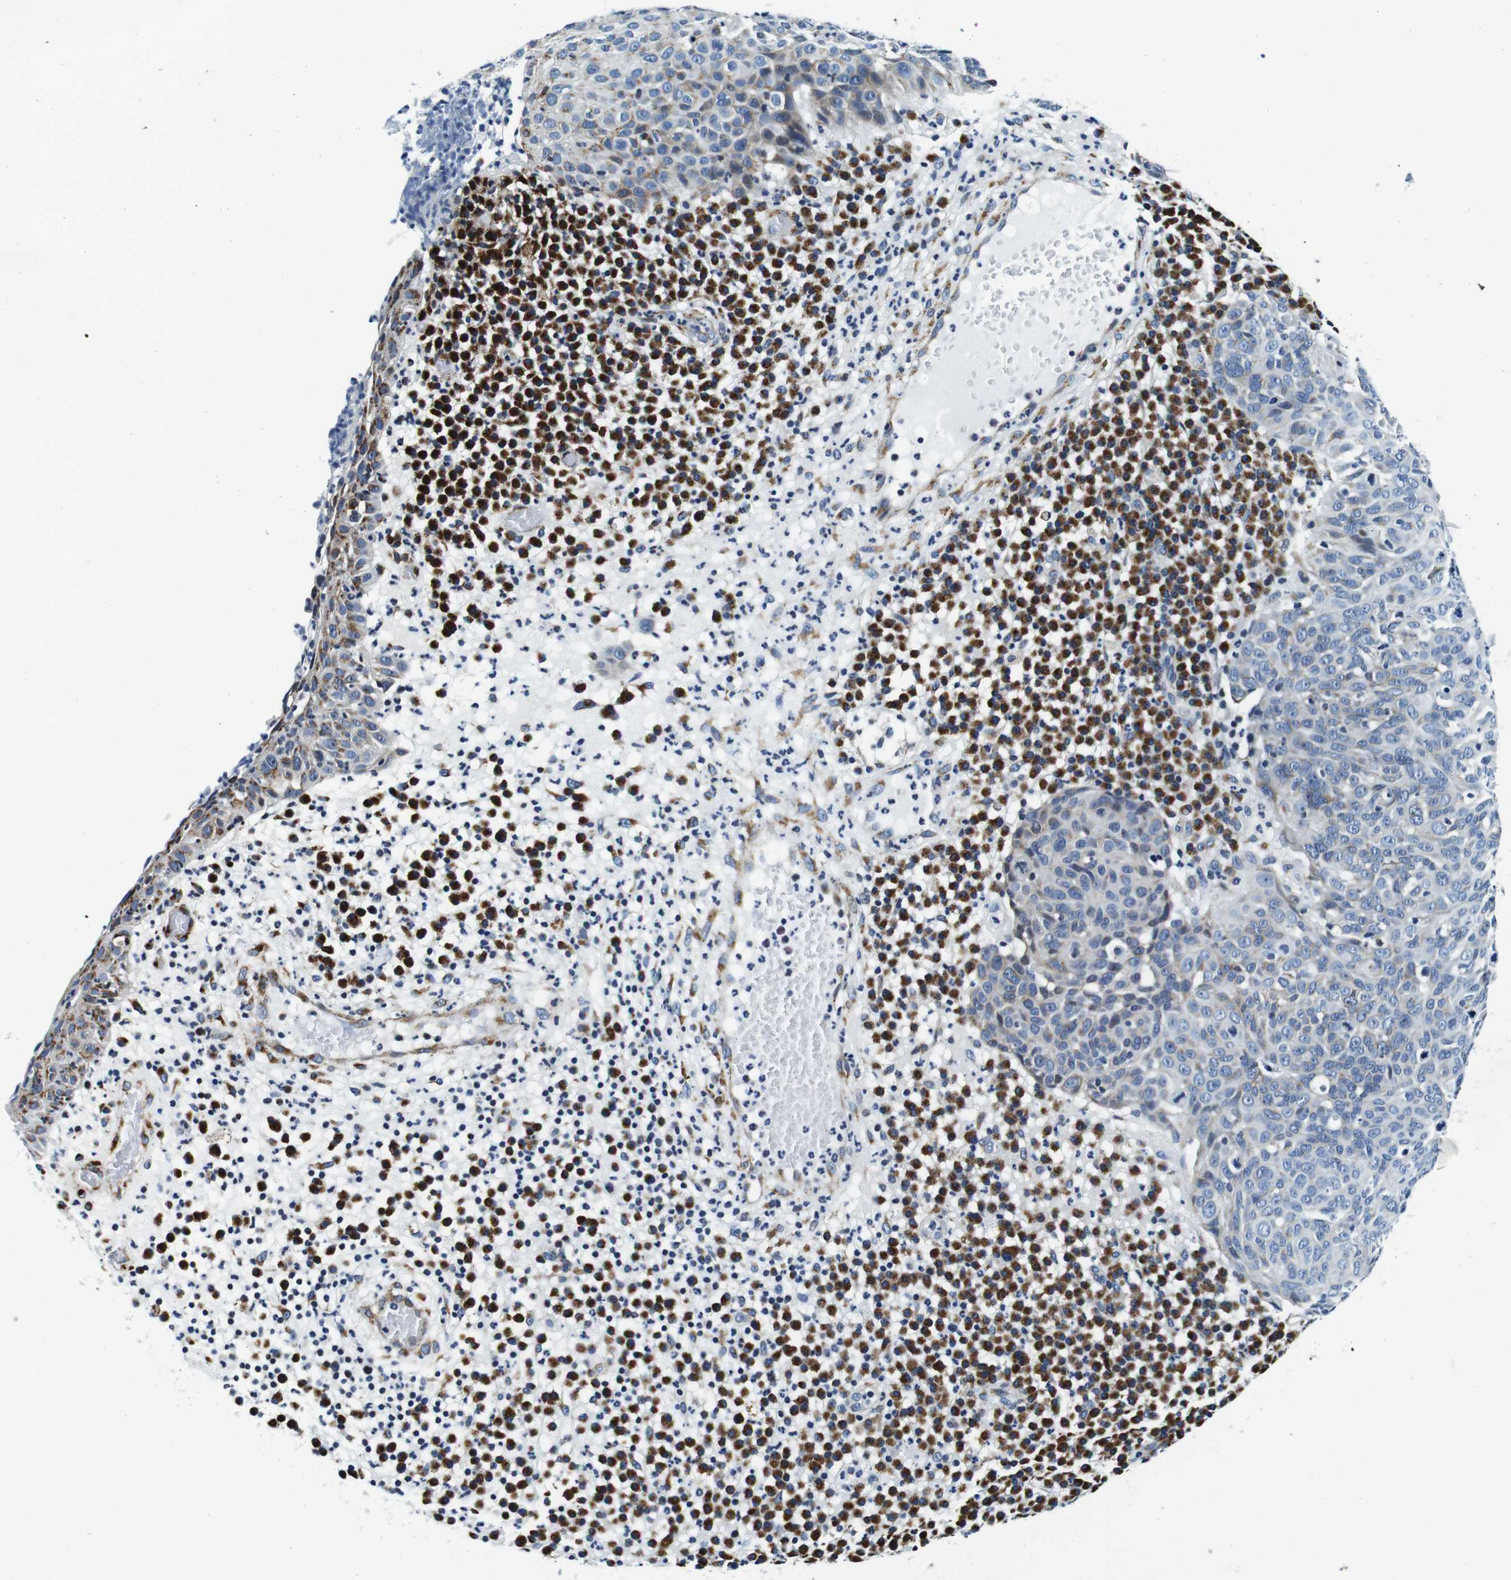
{"staining": {"intensity": "weak", "quantity": "<25%", "location": "cytoplasmic/membranous"}, "tissue": "skin cancer", "cell_type": "Tumor cells", "image_type": "cancer", "snomed": [{"axis": "morphology", "description": "Squamous cell carcinoma in situ, NOS"}, {"axis": "morphology", "description": "Squamous cell carcinoma, NOS"}, {"axis": "topography", "description": "Skin"}], "caption": "The immunohistochemistry (IHC) histopathology image has no significant positivity in tumor cells of skin cancer (squamous cell carcinoma in situ) tissue.", "gene": "FAR2", "patient": {"sex": "male", "age": 93}}